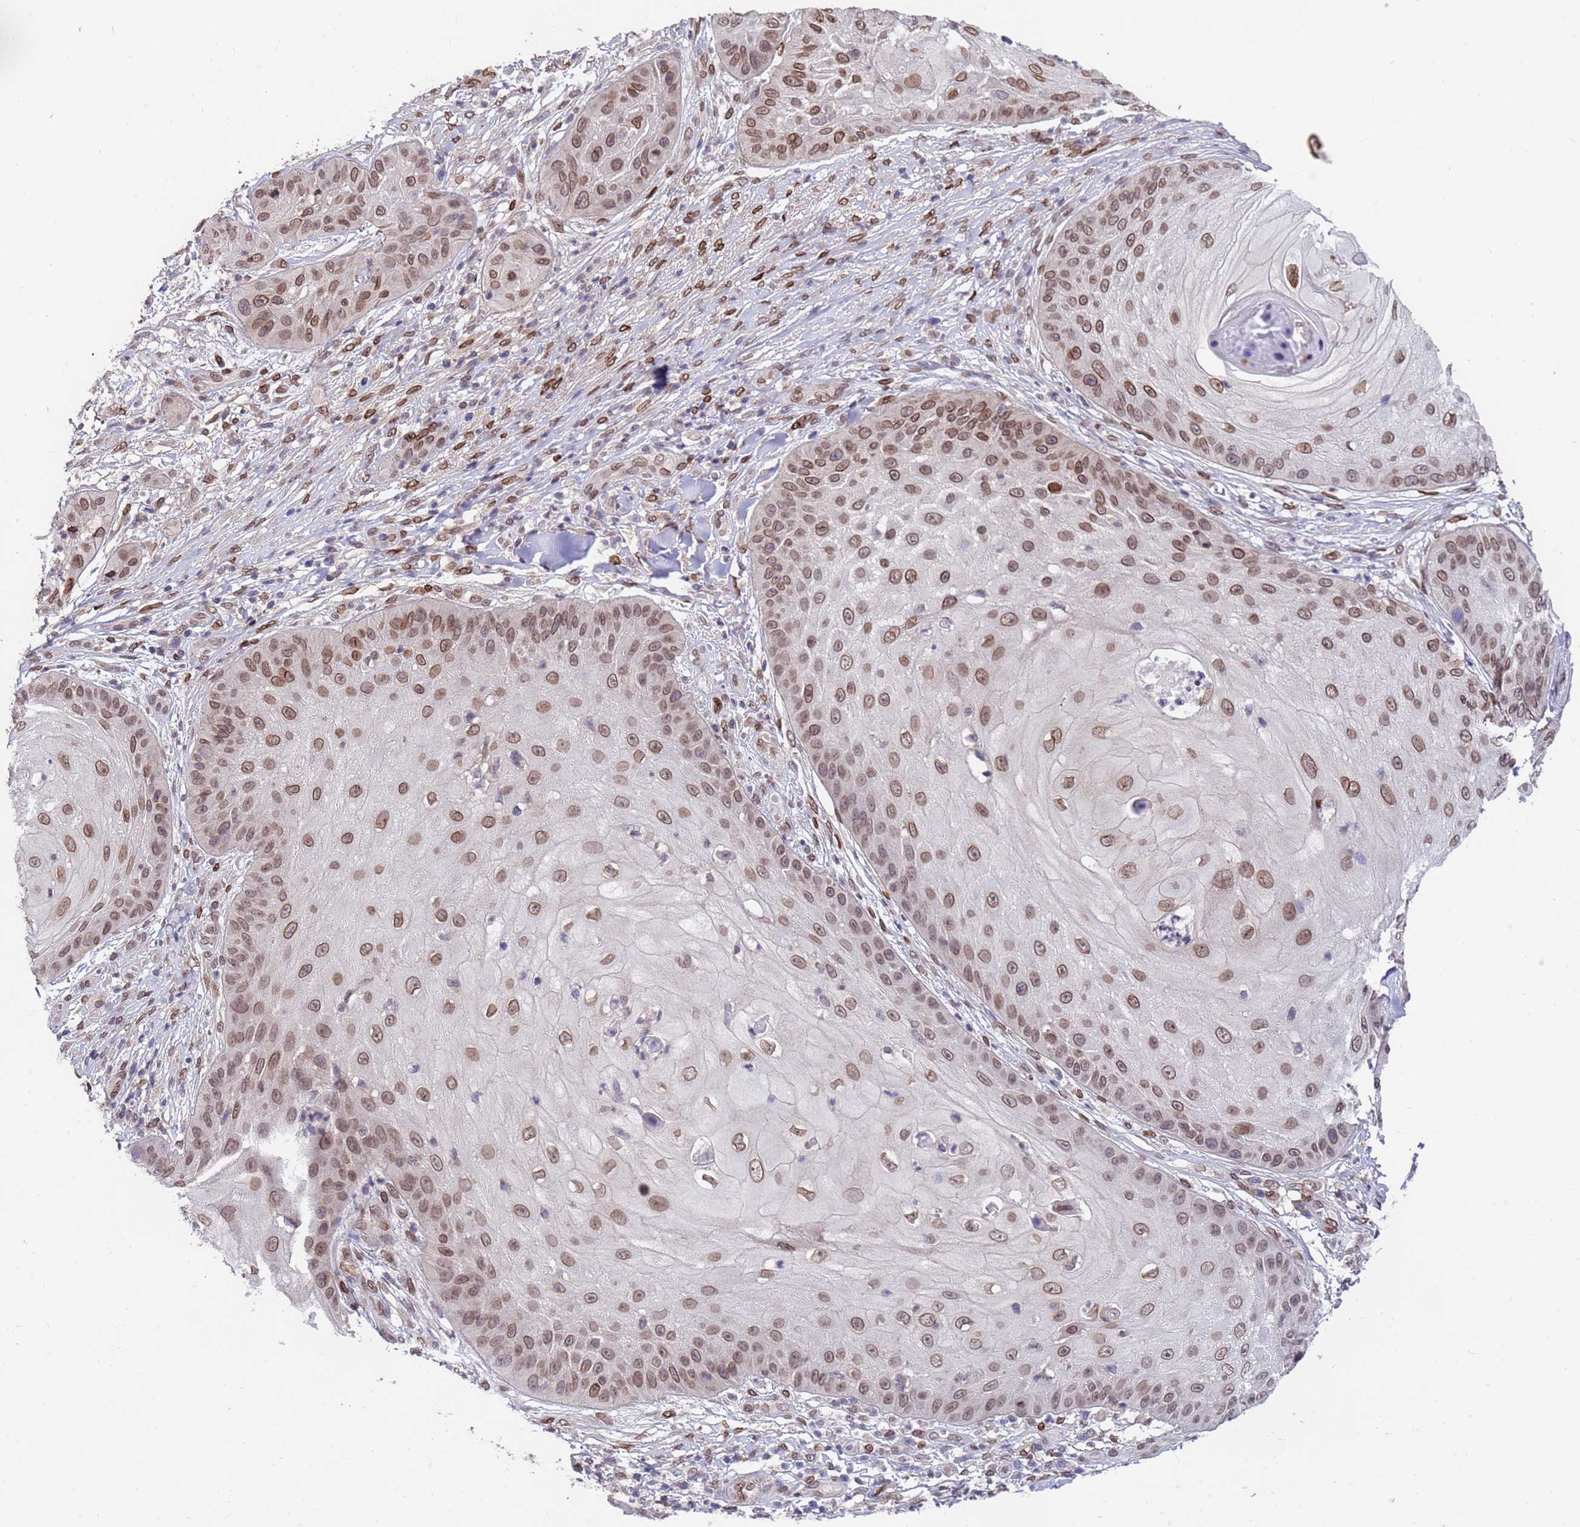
{"staining": {"intensity": "moderate", "quantity": ">75%", "location": "cytoplasmic/membranous,nuclear"}, "tissue": "skin cancer", "cell_type": "Tumor cells", "image_type": "cancer", "snomed": [{"axis": "morphology", "description": "Squamous cell carcinoma, NOS"}, {"axis": "topography", "description": "Skin"}], "caption": "Skin cancer (squamous cell carcinoma) stained with DAB (3,3'-diaminobenzidine) IHC shows medium levels of moderate cytoplasmic/membranous and nuclear staining in about >75% of tumor cells. The staining was performed using DAB (3,3'-diaminobenzidine), with brown indicating positive protein expression. Nuclei are stained blue with hematoxylin.", "gene": "GPR135", "patient": {"sex": "male", "age": 70}}